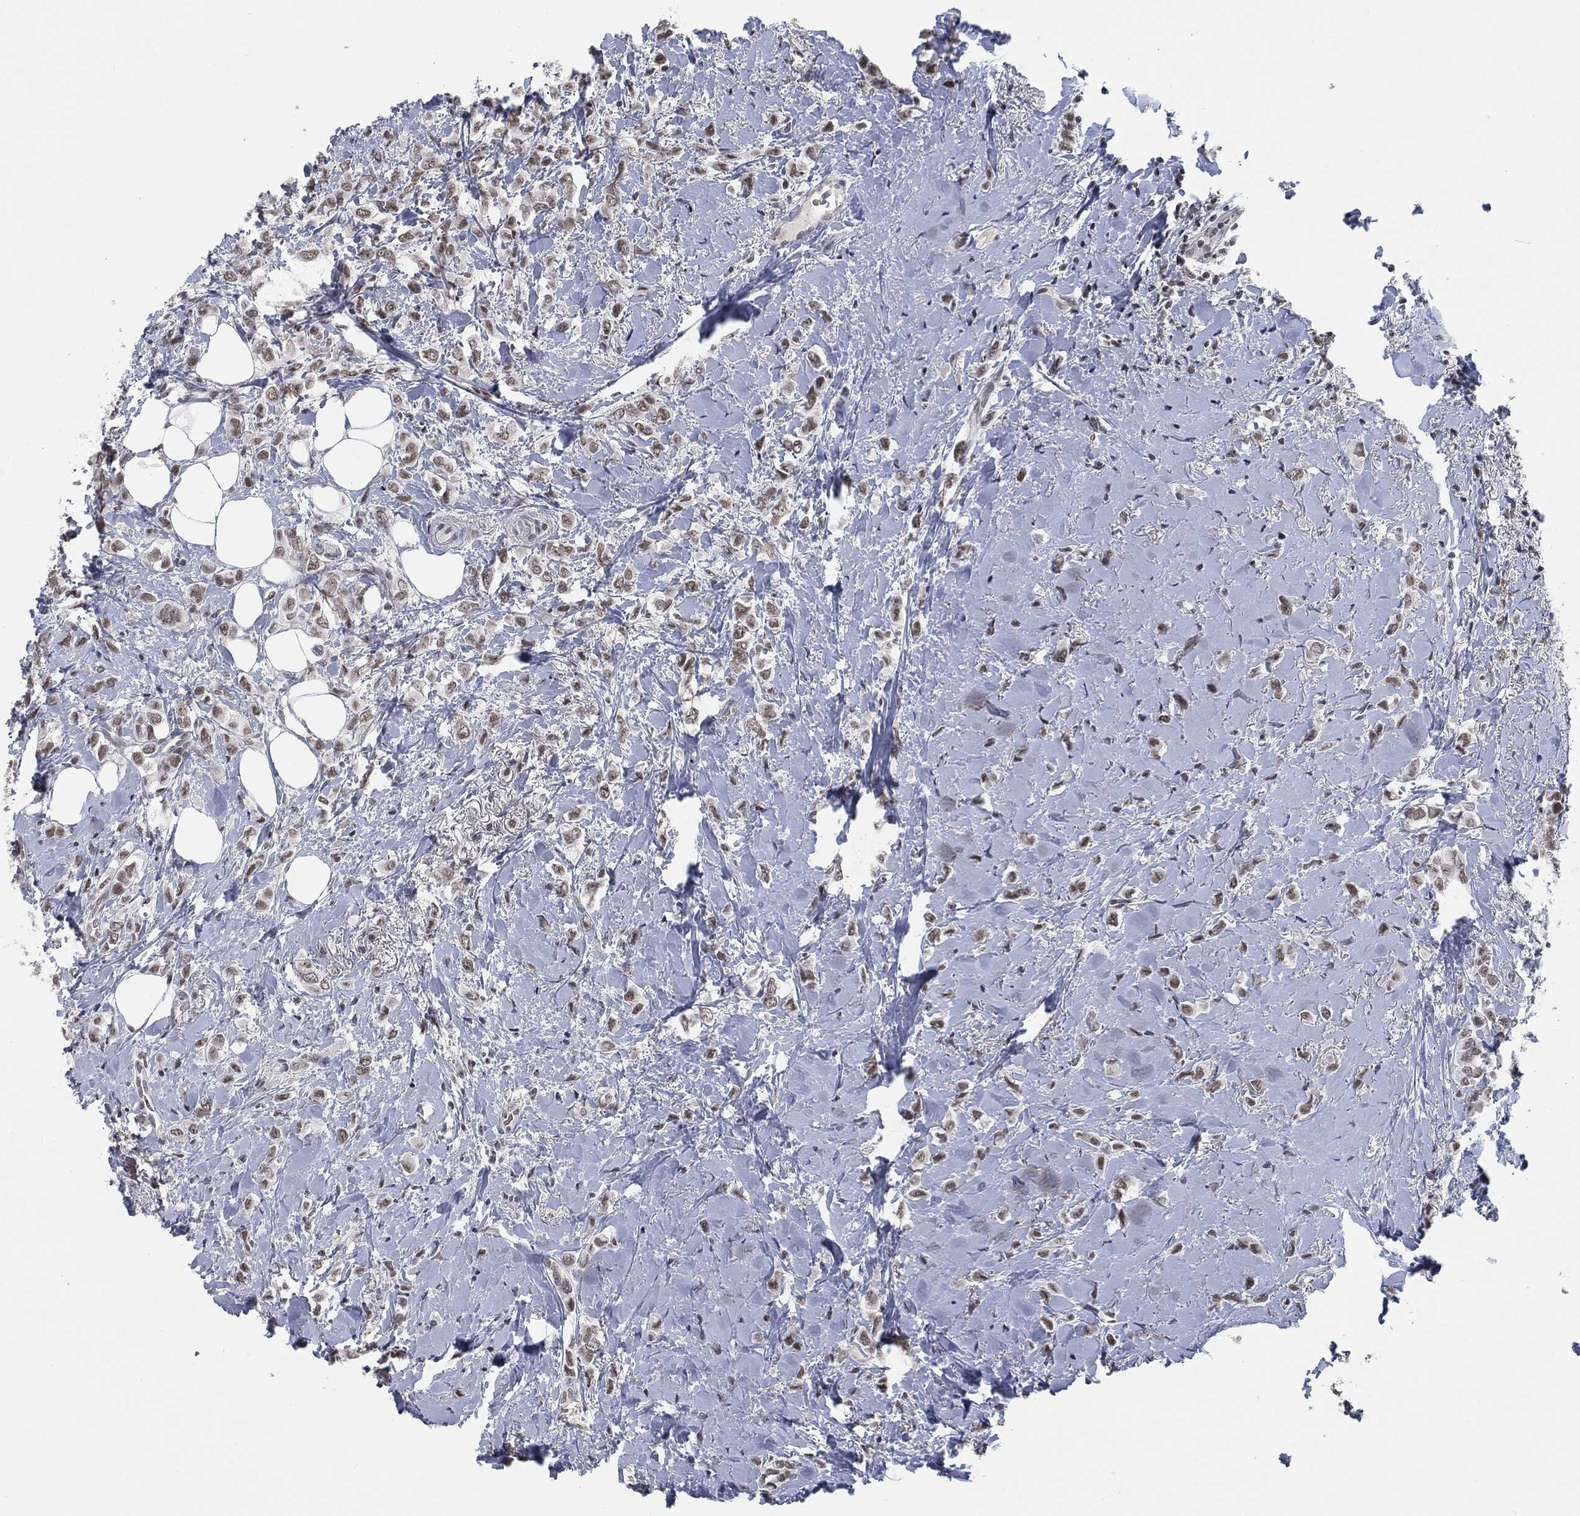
{"staining": {"intensity": "moderate", "quantity": "25%-75%", "location": "nuclear"}, "tissue": "breast cancer", "cell_type": "Tumor cells", "image_type": "cancer", "snomed": [{"axis": "morphology", "description": "Lobular carcinoma"}, {"axis": "topography", "description": "Breast"}], "caption": "Breast cancer tissue exhibits moderate nuclear expression in about 25%-75% of tumor cells", "gene": "ANXA1", "patient": {"sex": "female", "age": 66}}